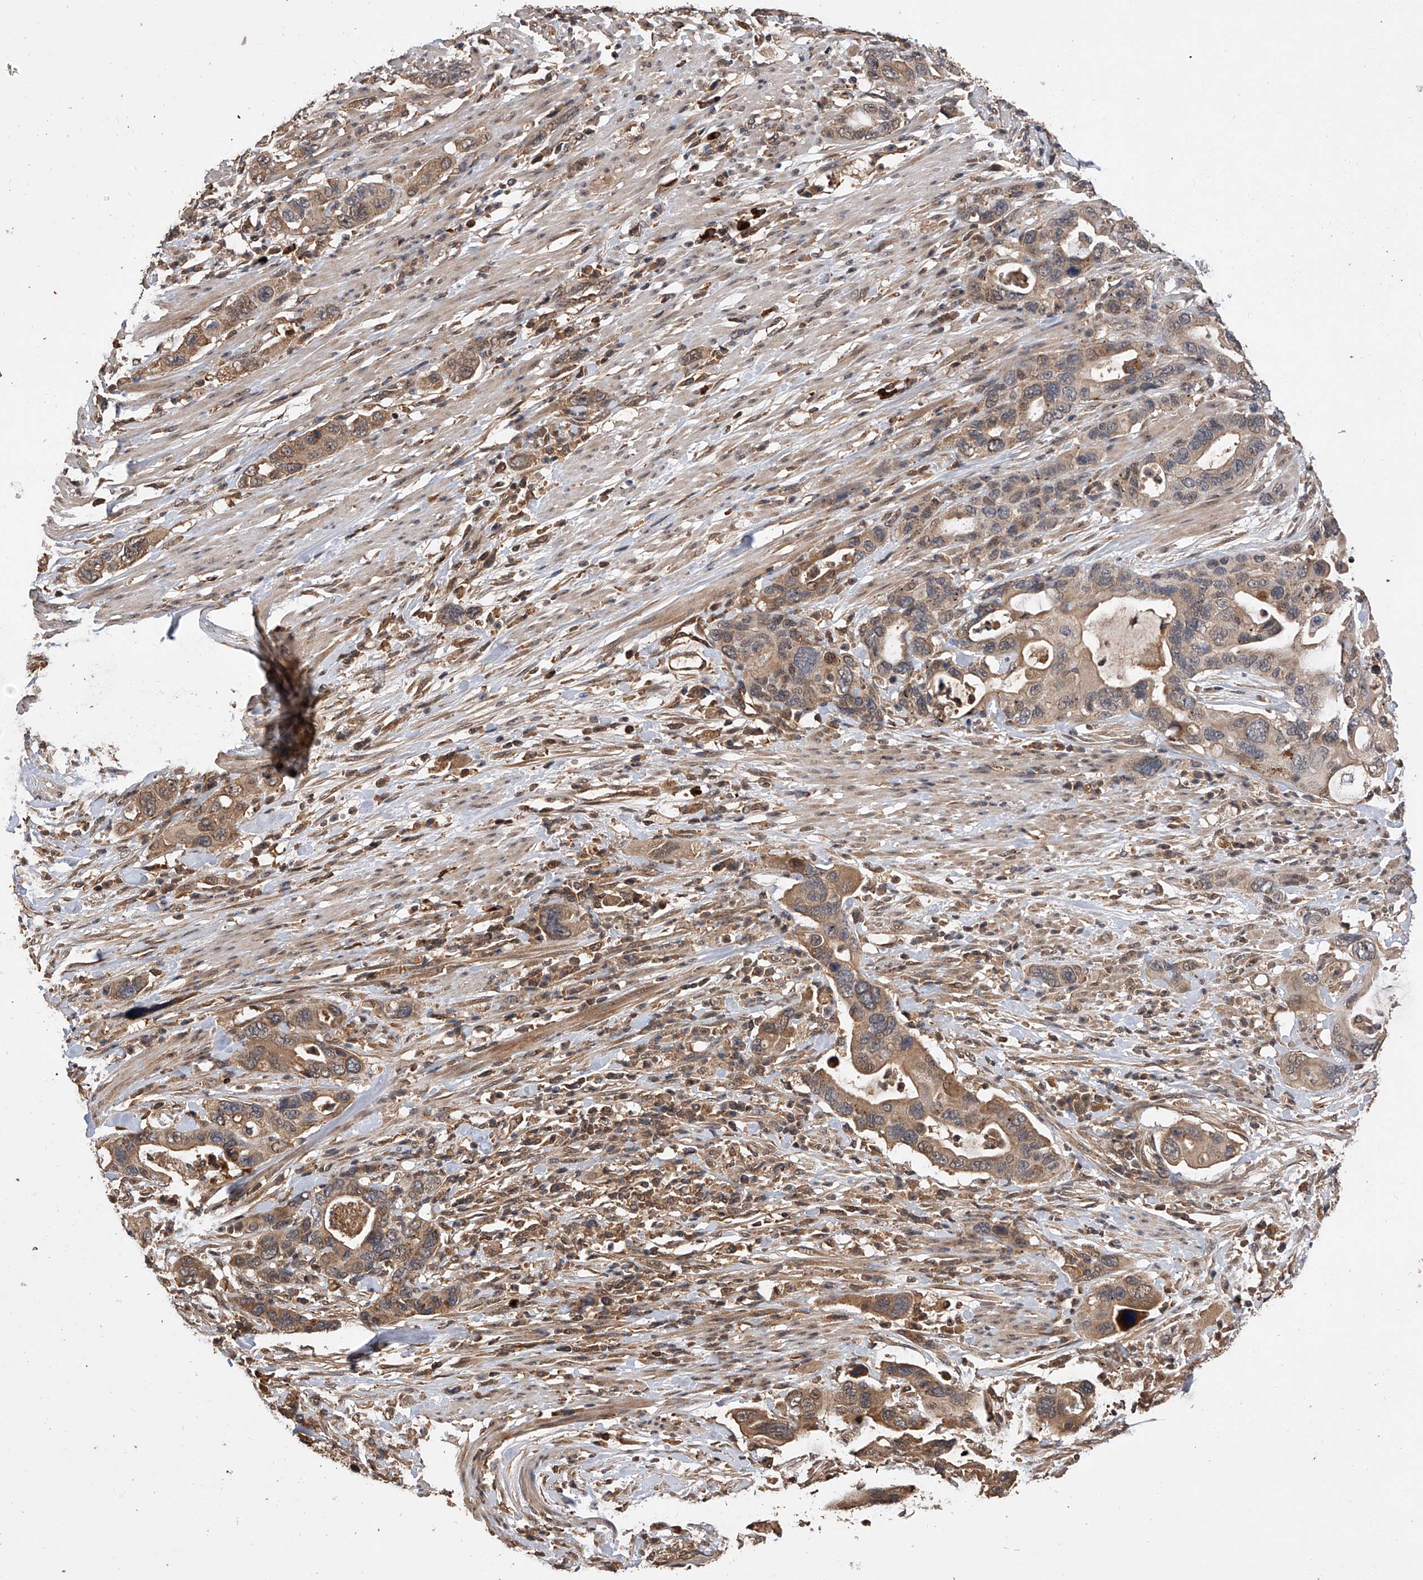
{"staining": {"intensity": "moderate", "quantity": ">75%", "location": "cytoplasmic/membranous"}, "tissue": "pancreatic cancer", "cell_type": "Tumor cells", "image_type": "cancer", "snomed": [{"axis": "morphology", "description": "Adenocarcinoma, NOS"}, {"axis": "topography", "description": "Pancreas"}], "caption": "Immunohistochemical staining of human pancreatic cancer (adenocarcinoma) displays medium levels of moderate cytoplasmic/membranous protein positivity in approximately >75% of tumor cells.", "gene": "CFAP410", "patient": {"sex": "female", "age": 71}}